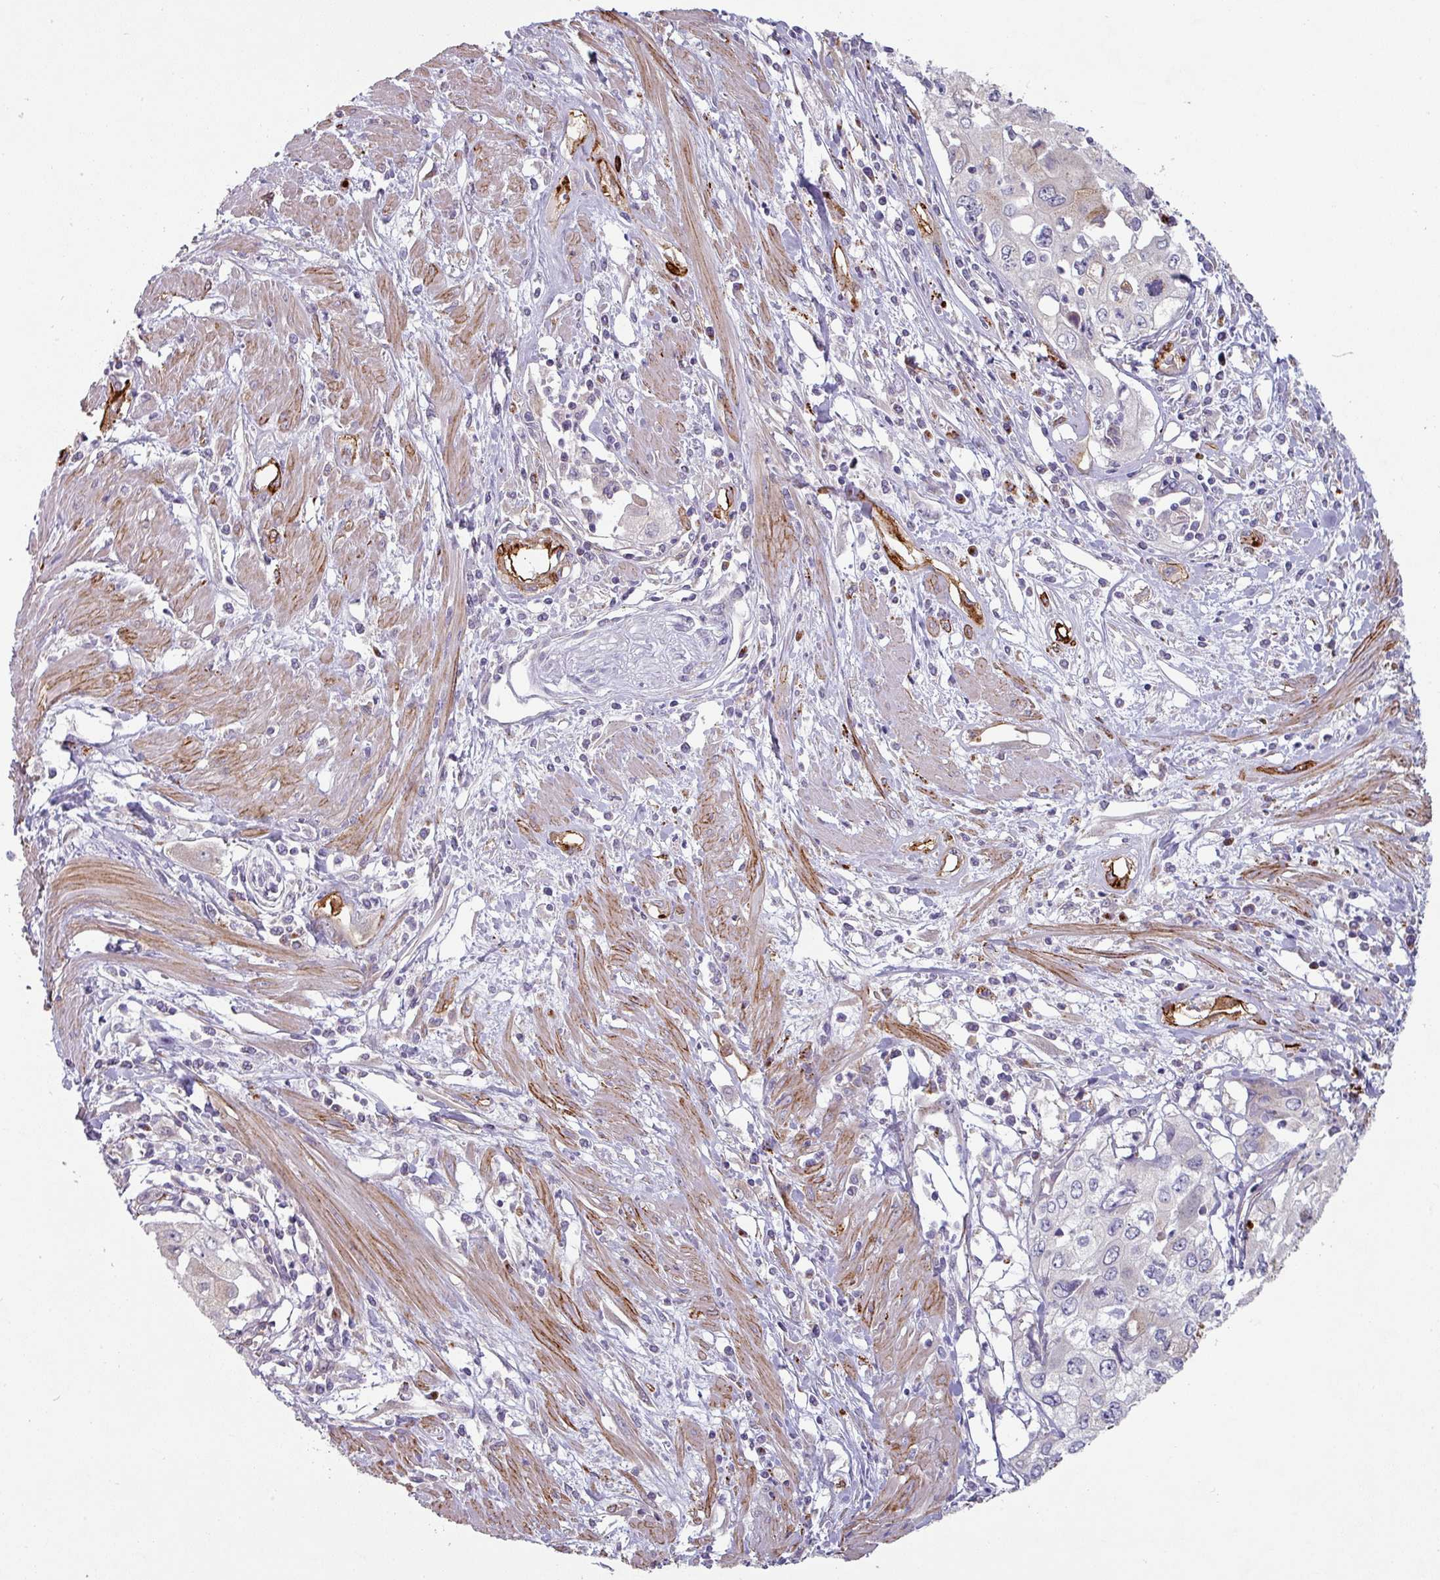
{"staining": {"intensity": "negative", "quantity": "none", "location": "none"}, "tissue": "cervical cancer", "cell_type": "Tumor cells", "image_type": "cancer", "snomed": [{"axis": "morphology", "description": "Squamous cell carcinoma, NOS"}, {"axis": "topography", "description": "Cervix"}], "caption": "An immunohistochemistry (IHC) photomicrograph of cervical cancer (squamous cell carcinoma) is shown. There is no staining in tumor cells of cervical cancer (squamous cell carcinoma).", "gene": "PRODH2", "patient": {"sex": "female", "age": 31}}